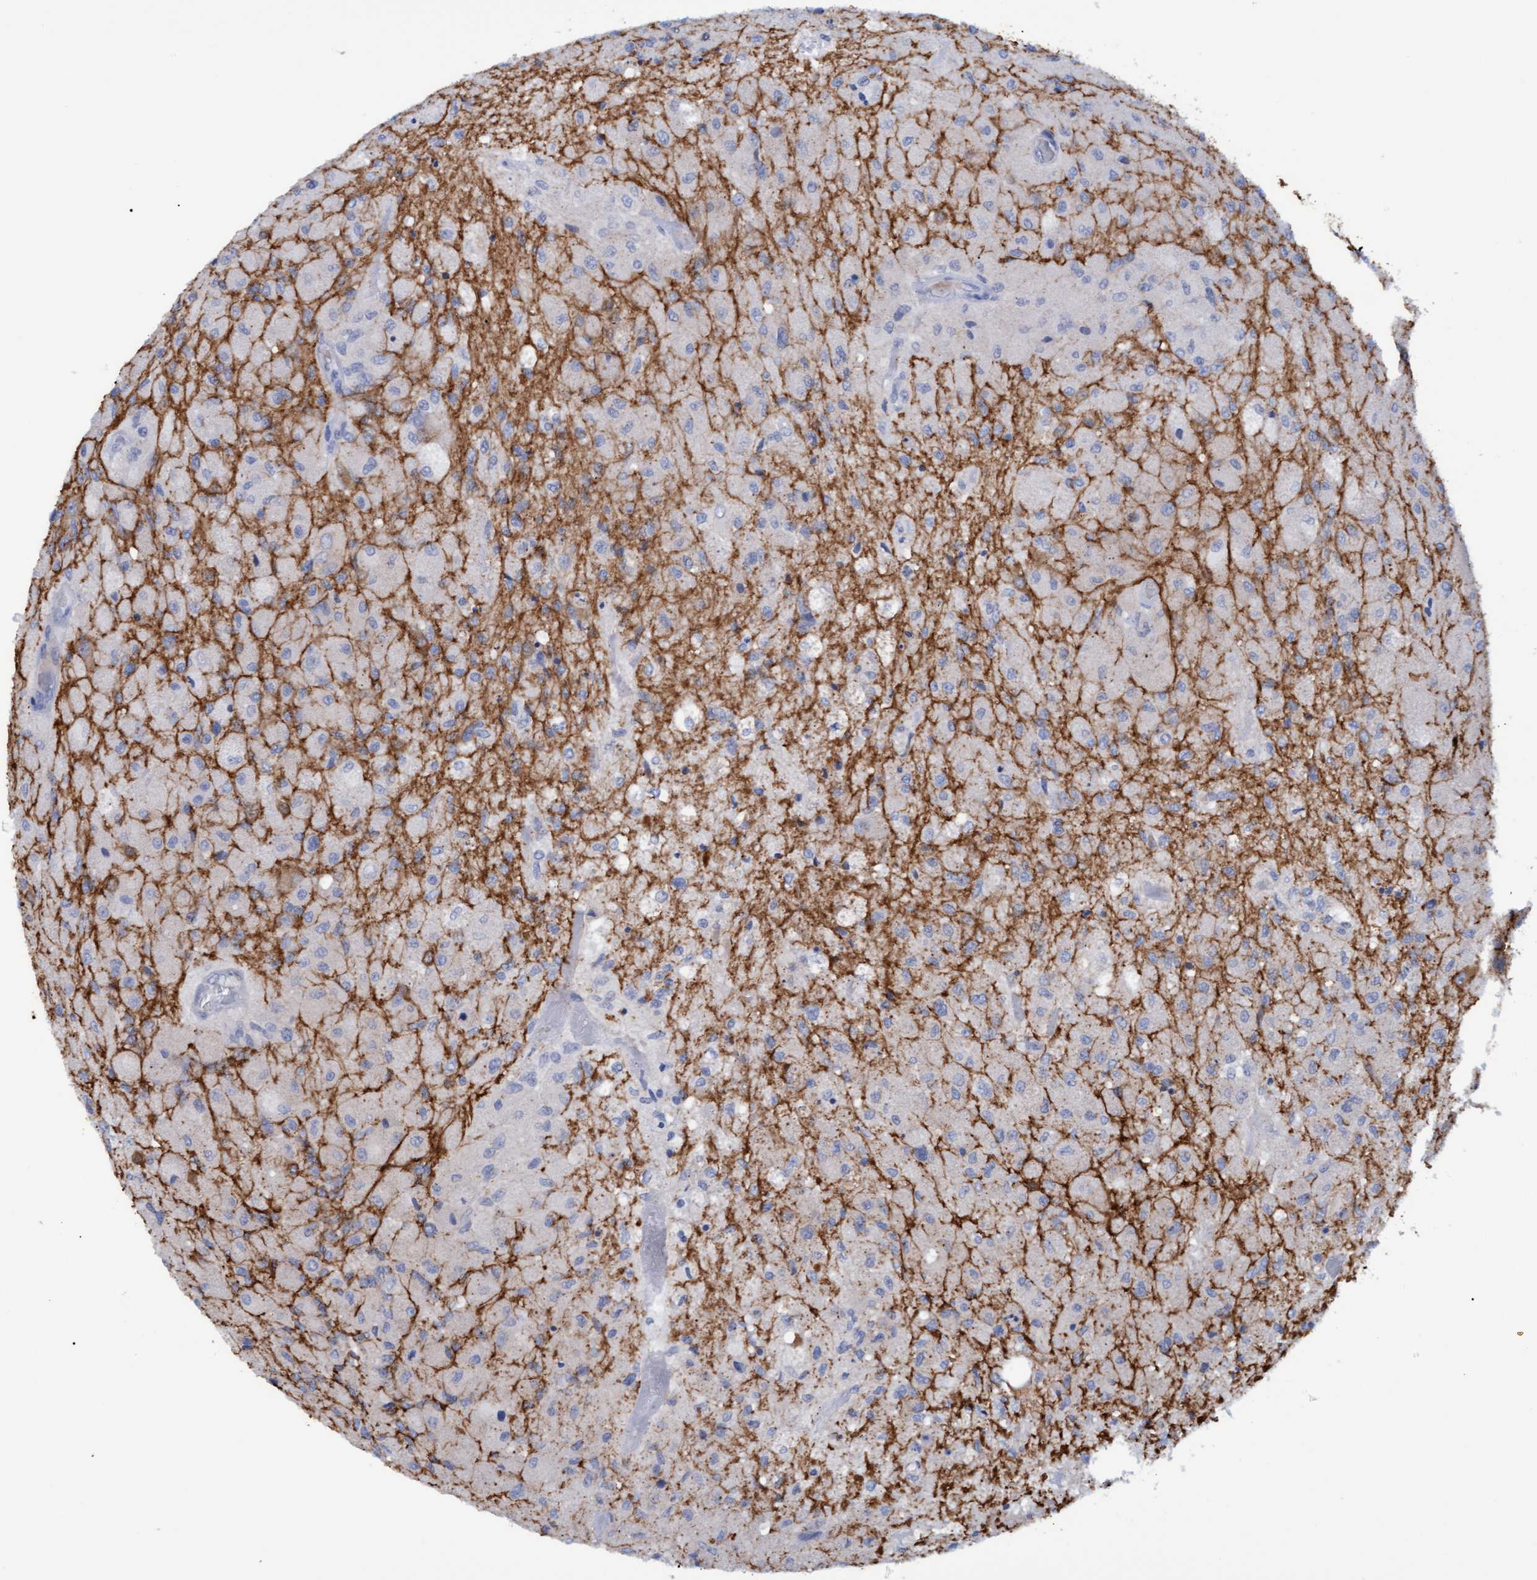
{"staining": {"intensity": "negative", "quantity": "none", "location": "none"}, "tissue": "glioma", "cell_type": "Tumor cells", "image_type": "cancer", "snomed": [{"axis": "morphology", "description": "Normal tissue, NOS"}, {"axis": "morphology", "description": "Glioma, malignant, High grade"}, {"axis": "topography", "description": "Cerebral cortex"}], "caption": "This photomicrograph is of glioma stained with IHC to label a protein in brown with the nuclei are counter-stained blue. There is no expression in tumor cells. (Brightfield microscopy of DAB (3,3'-diaminobenzidine) IHC at high magnification).", "gene": "STXBP1", "patient": {"sex": "male", "age": 77}}